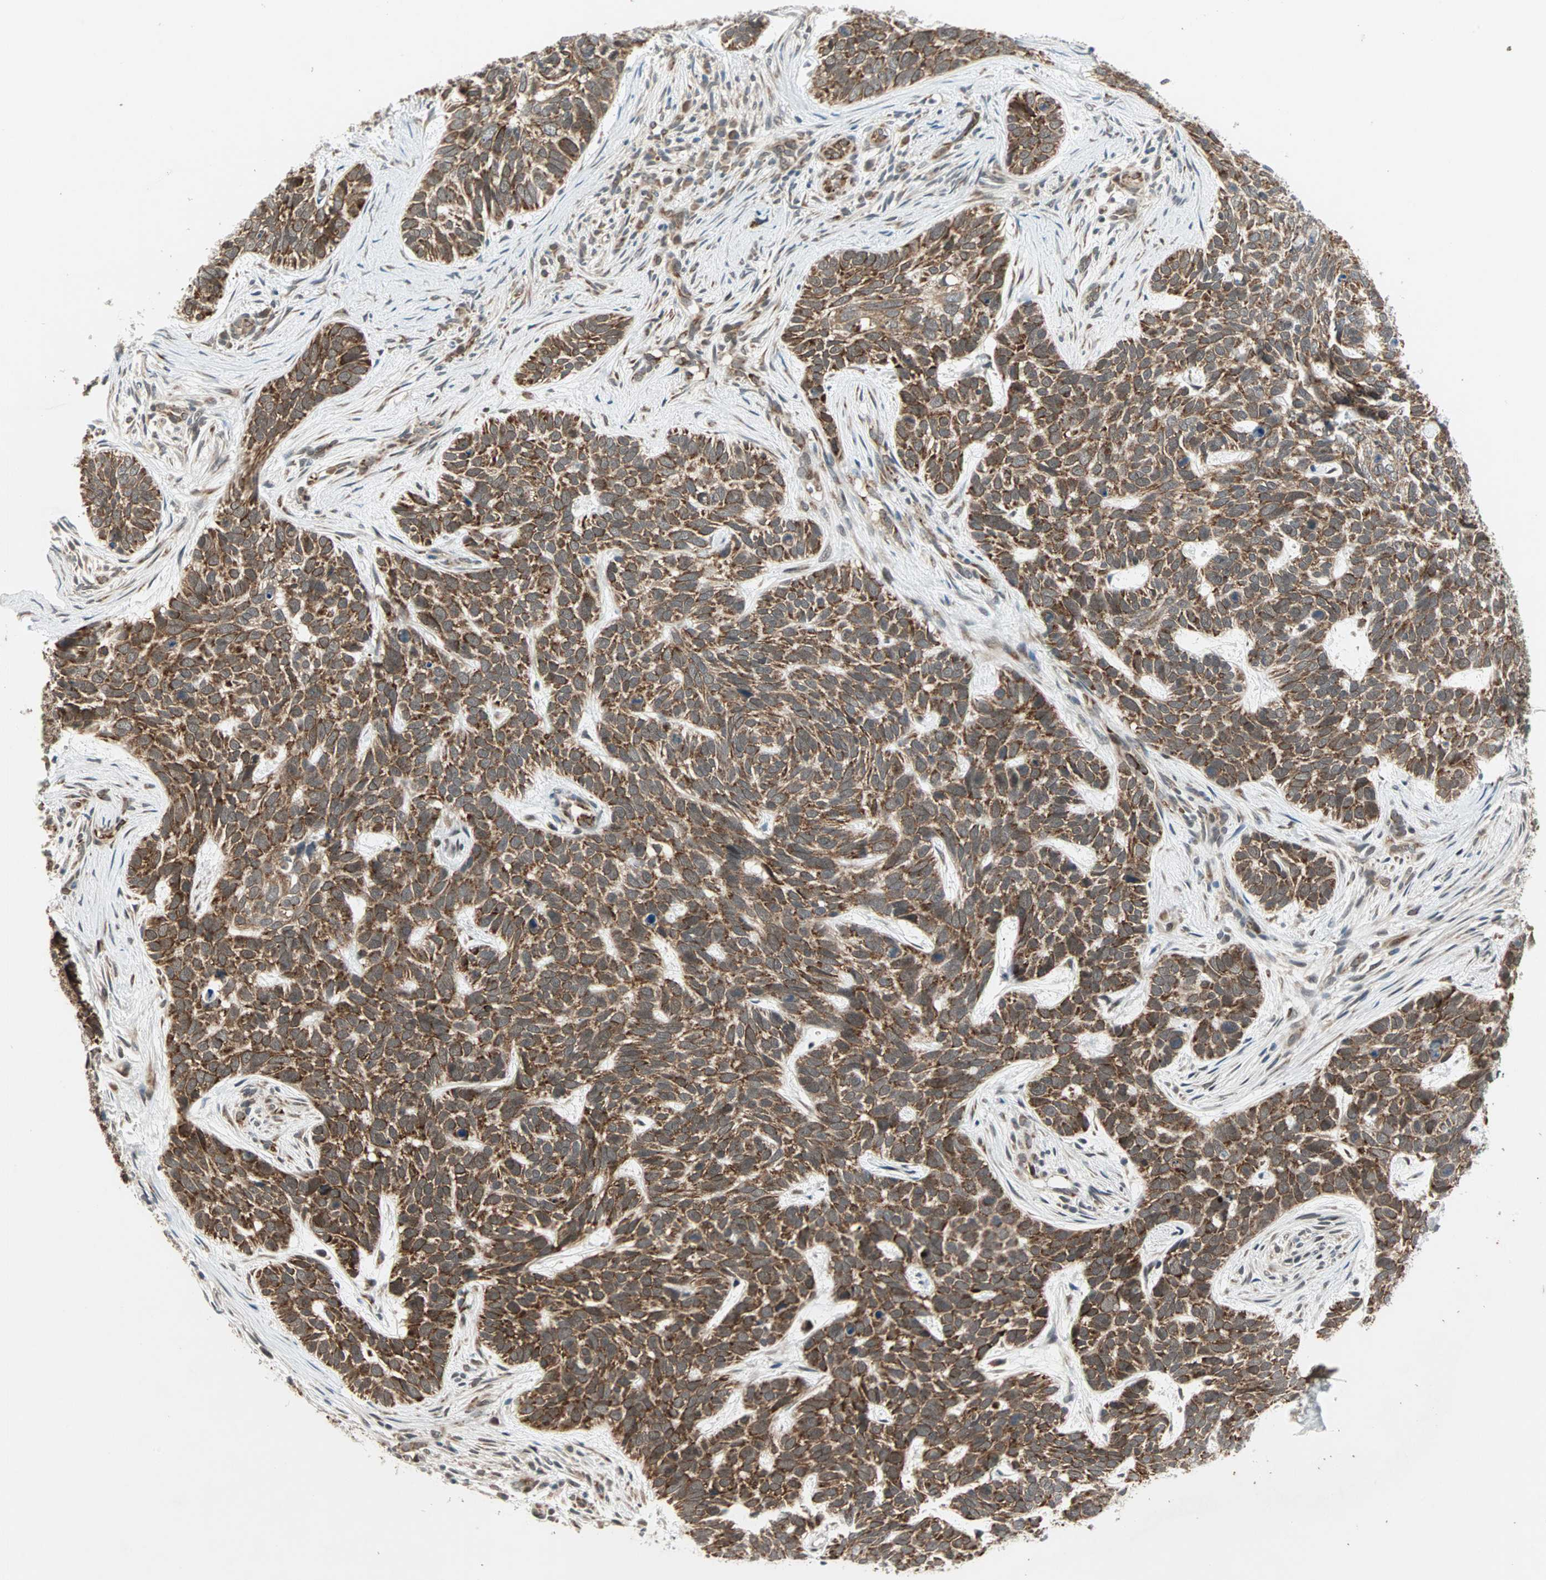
{"staining": {"intensity": "strong", "quantity": "25%-75%", "location": "cytoplasmic/membranous"}, "tissue": "skin cancer", "cell_type": "Tumor cells", "image_type": "cancer", "snomed": [{"axis": "morphology", "description": "Basal cell carcinoma"}, {"axis": "topography", "description": "Skin"}], "caption": "High-power microscopy captured an IHC image of skin basal cell carcinoma, revealing strong cytoplasmic/membranous staining in about 25%-75% of tumor cells.", "gene": "ZNF37A", "patient": {"sex": "male", "age": 87}}